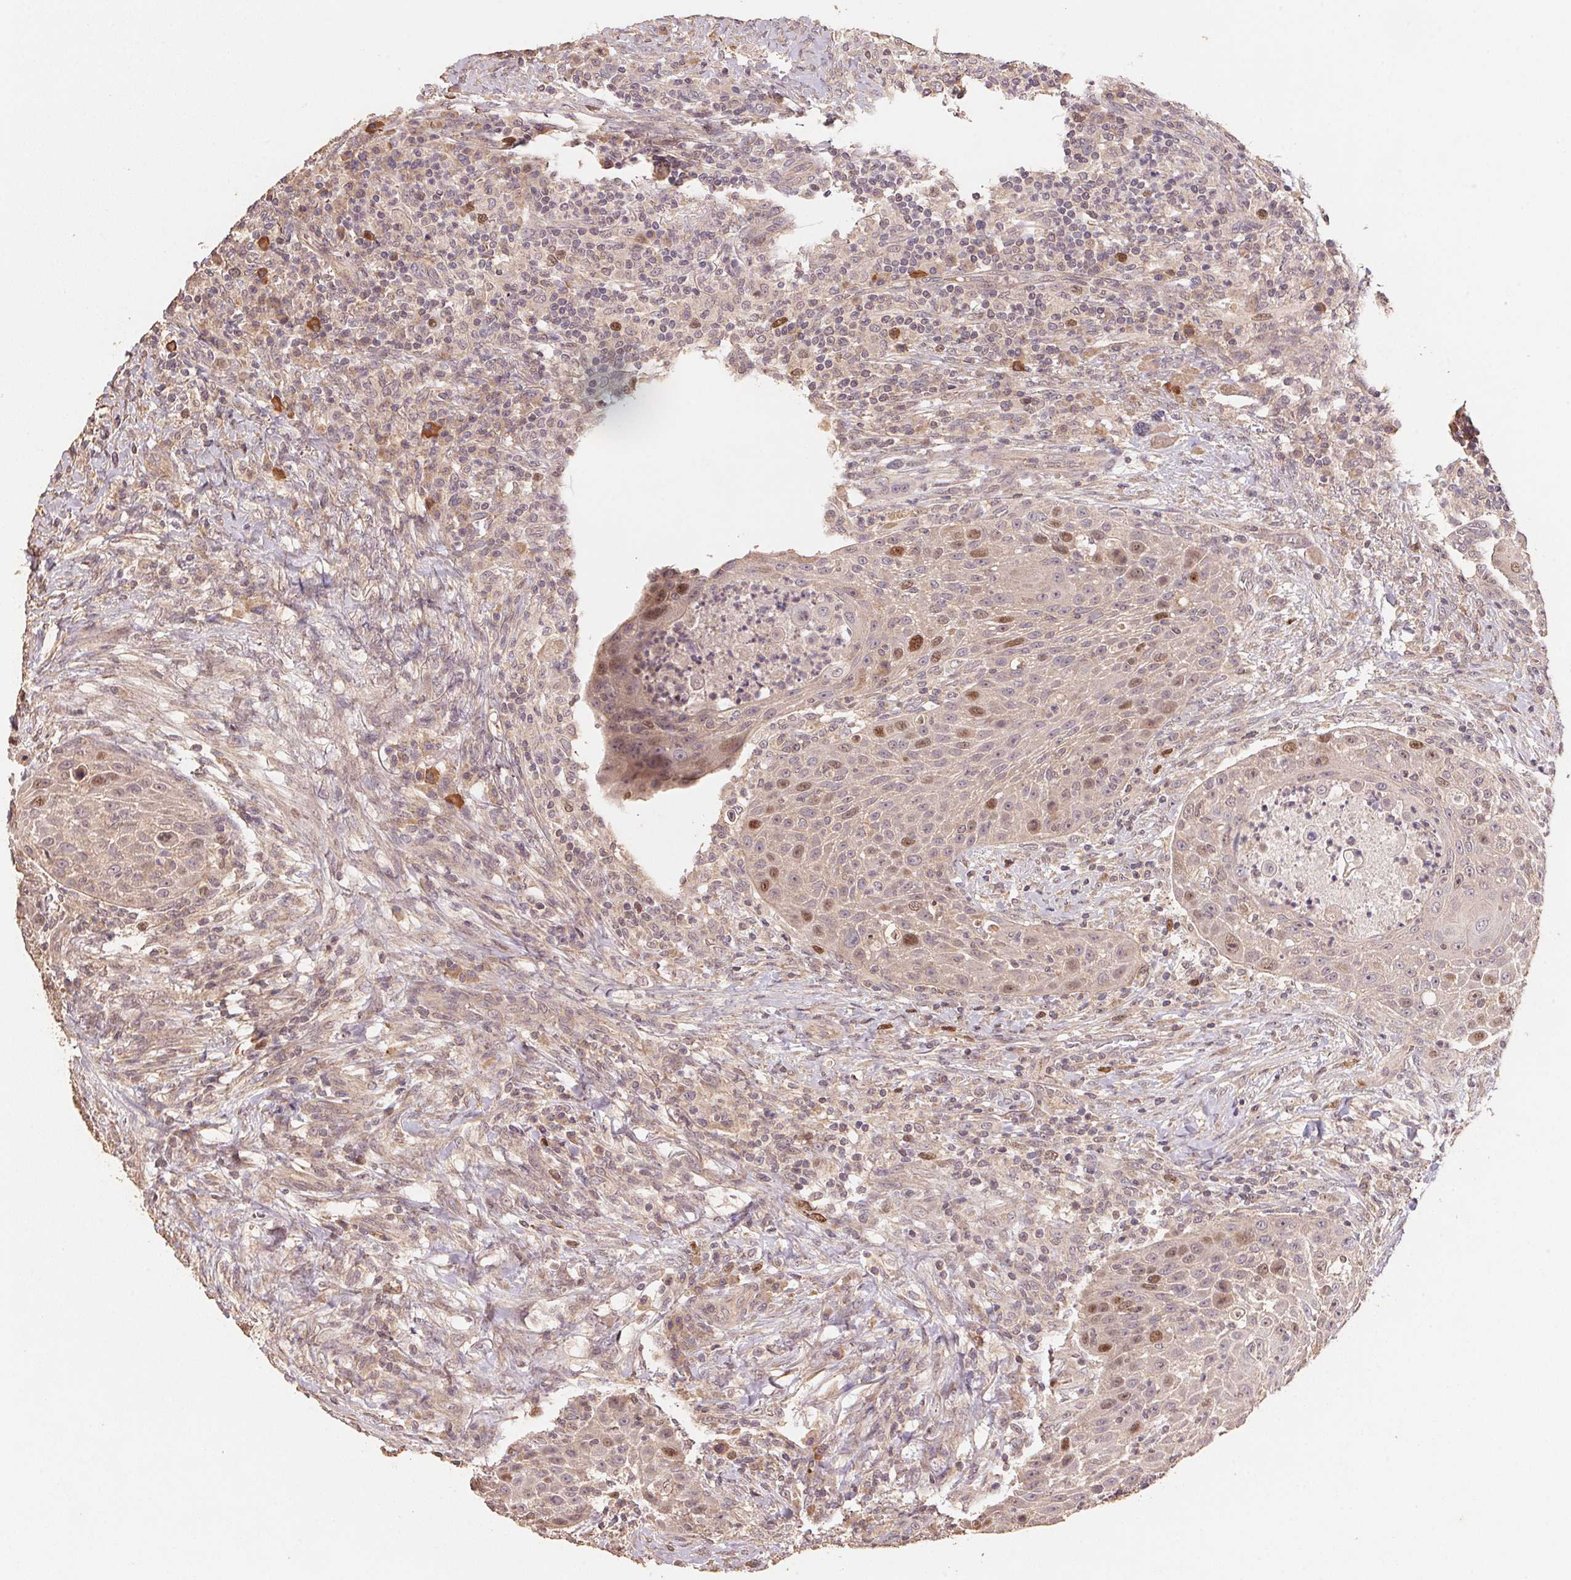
{"staining": {"intensity": "moderate", "quantity": "<25%", "location": "nuclear"}, "tissue": "head and neck cancer", "cell_type": "Tumor cells", "image_type": "cancer", "snomed": [{"axis": "morphology", "description": "Squamous cell carcinoma, NOS"}, {"axis": "topography", "description": "Head-Neck"}], "caption": "Tumor cells reveal low levels of moderate nuclear expression in about <25% of cells in head and neck cancer (squamous cell carcinoma).", "gene": "CENPF", "patient": {"sex": "male", "age": 69}}